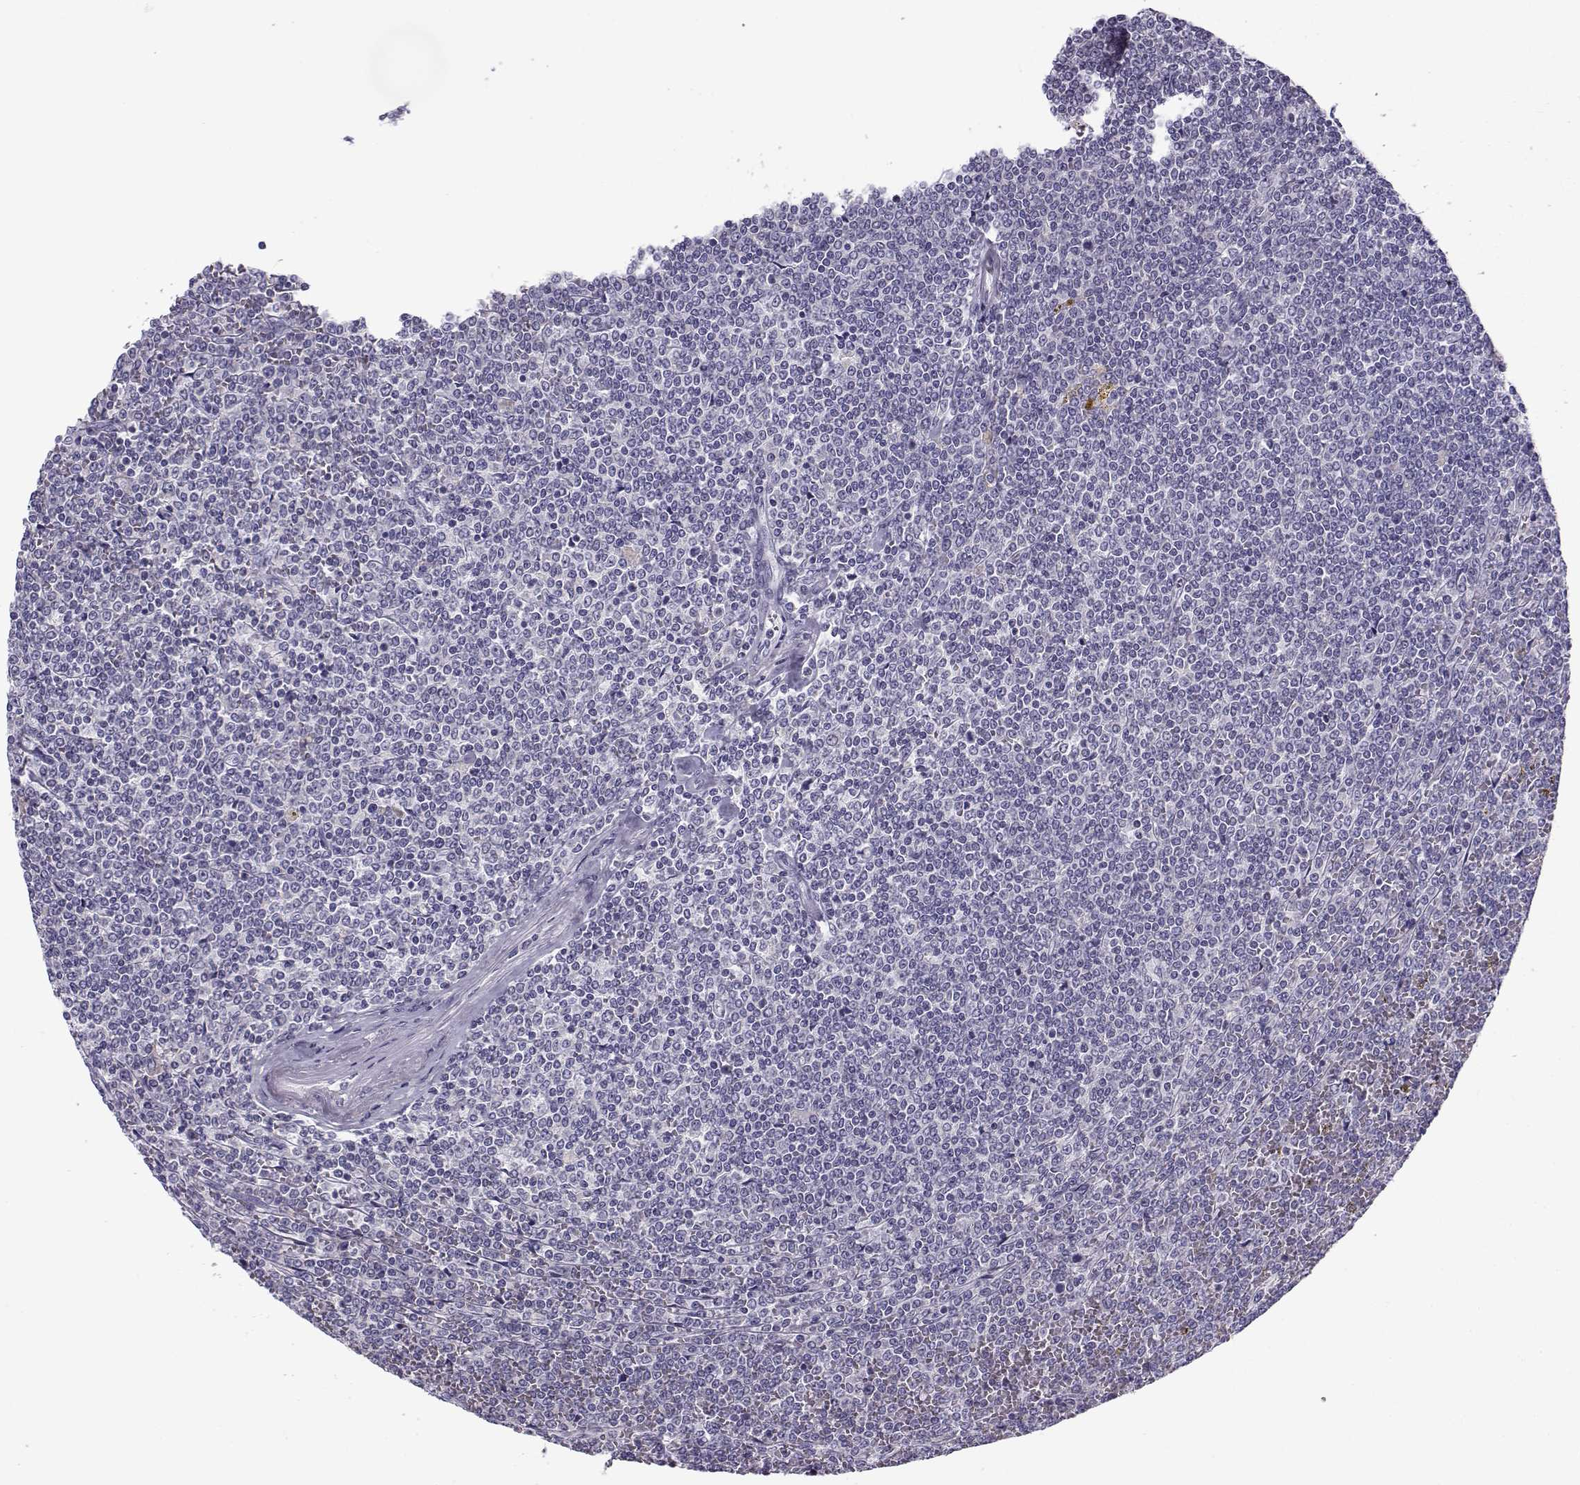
{"staining": {"intensity": "negative", "quantity": "none", "location": "none"}, "tissue": "lymphoma", "cell_type": "Tumor cells", "image_type": "cancer", "snomed": [{"axis": "morphology", "description": "Malignant lymphoma, non-Hodgkin's type, Low grade"}, {"axis": "topography", "description": "Spleen"}], "caption": "Micrograph shows no protein positivity in tumor cells of malignant lymphoma, non-Hodgkin's type (low-grade) tissue.", "gene": "FAM166A", "patient": {"sex": "female", "age": 19}}